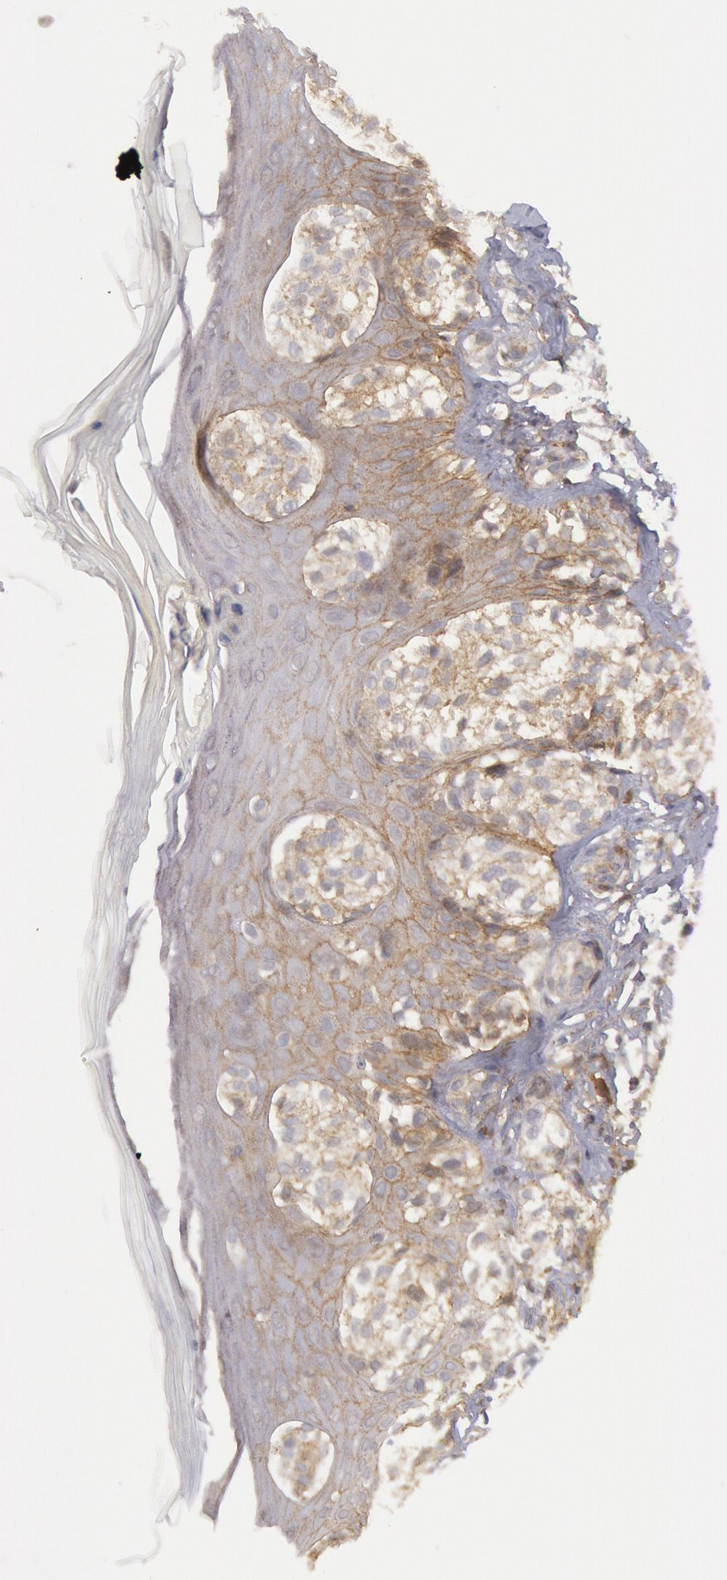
{"staining": {"intensity": "weak", "quantity": "25%-75%", "location": "cytoplasmic/membranous"}, "tissue": "melanoma", "cell_type": "Tumor cells", "image_type": "cancer", "snomed": [{"axis": "morphology", "description": "Malignant melanoma, NOS"}, {"axis": "topography", "description": "Skin"}], "caption": "Malignant melanoma stained for a protein (brown) shows weak cytoplasmic/membranous positive positivity in approximately 25%-75% of tumor cells.", "gene": "STX4", "patient": {"sex": "male", "age": 57}}